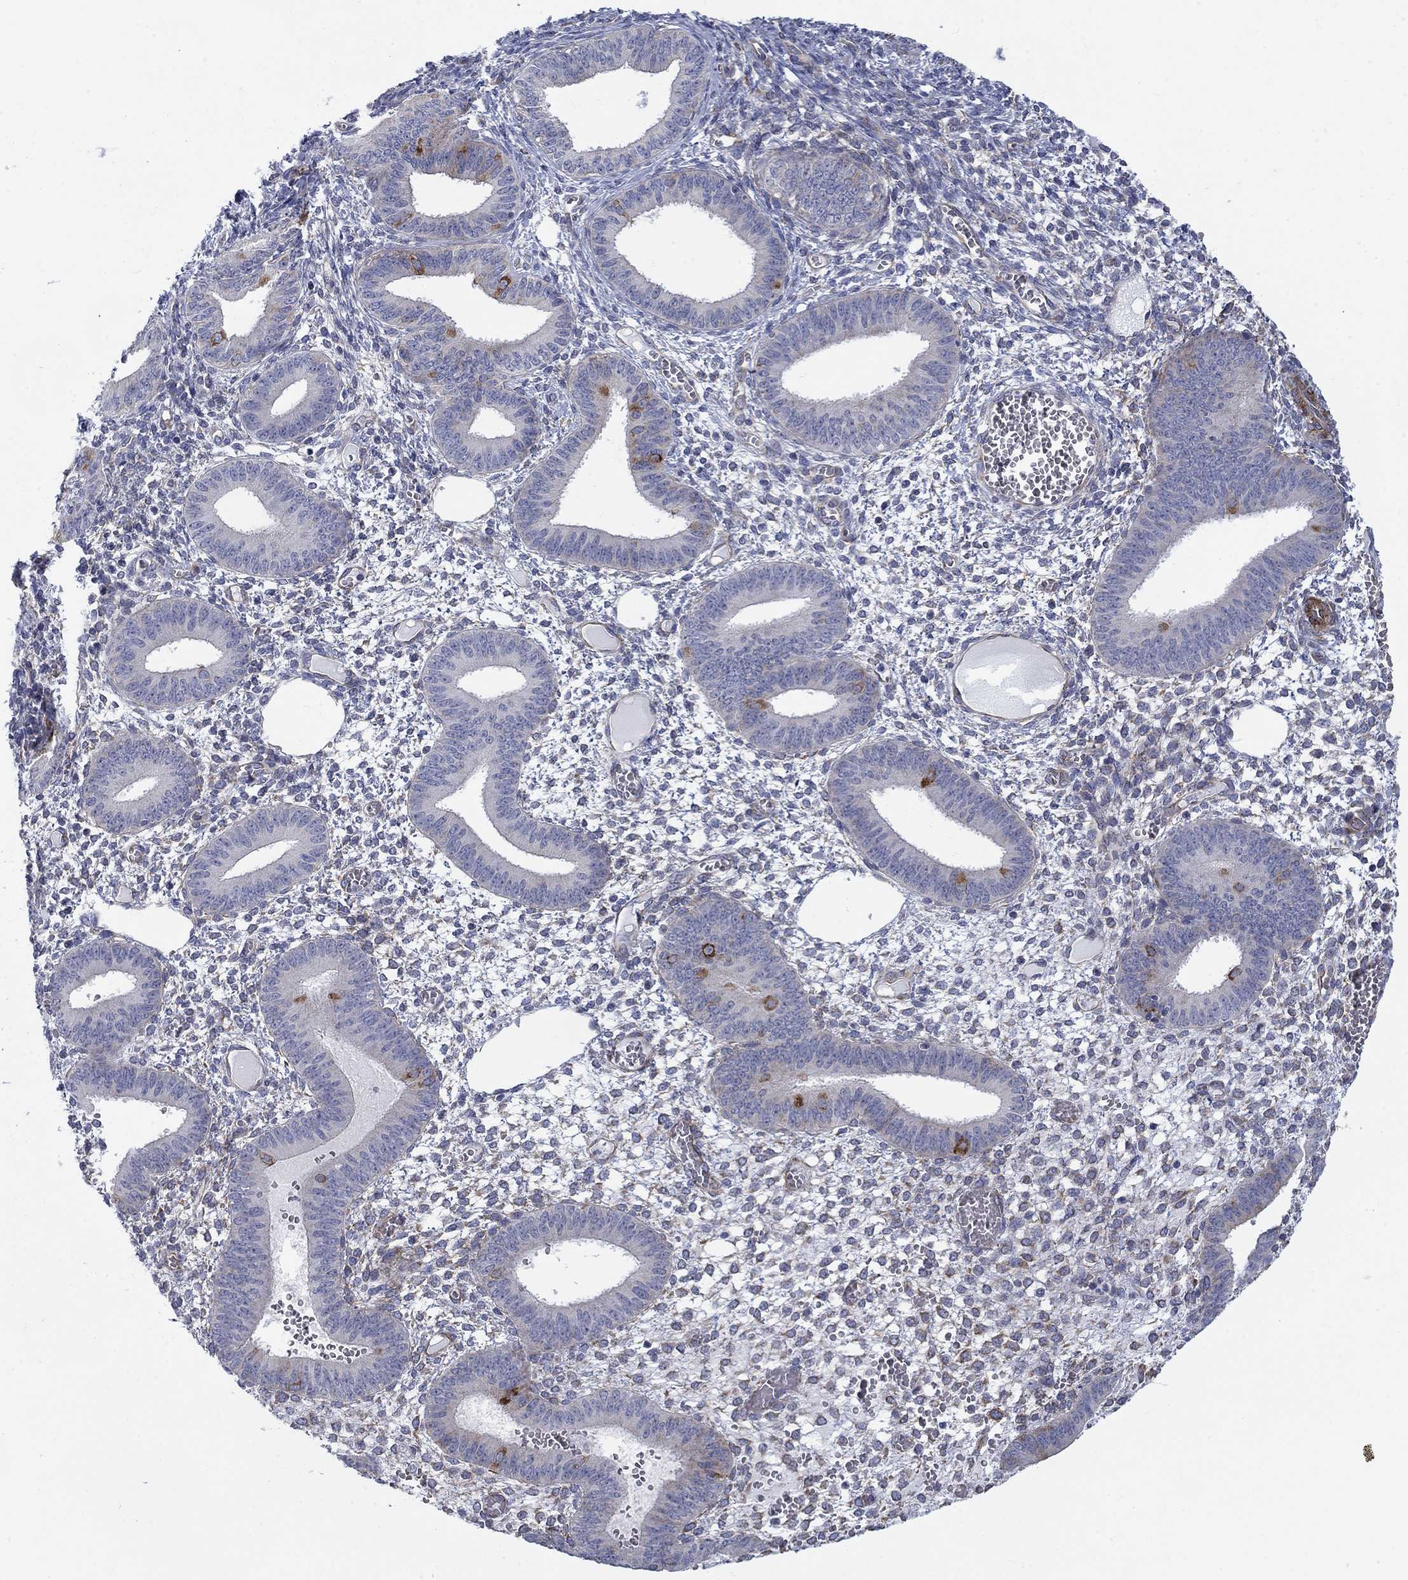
{"staining": {"intensity": "negative", "quantity": "none", "location": "none"}, "tissue": "endometrium", "cell_type": "Cells in endometrial stroma", "image_type": "normal", "snomed": [{"axis": "morphology", "description": "Normal tissue, NOS"}, {"axis": "topography", "description": "Endometrium"}], "caption": "Cells in endometrial stroma show no significant expression in unremarkable endometrium. (Immunohistochemistry, brightfield microscopy, high magnification).", "gene": "FXR1", "patient": {"sex": "female", "age": 42}}